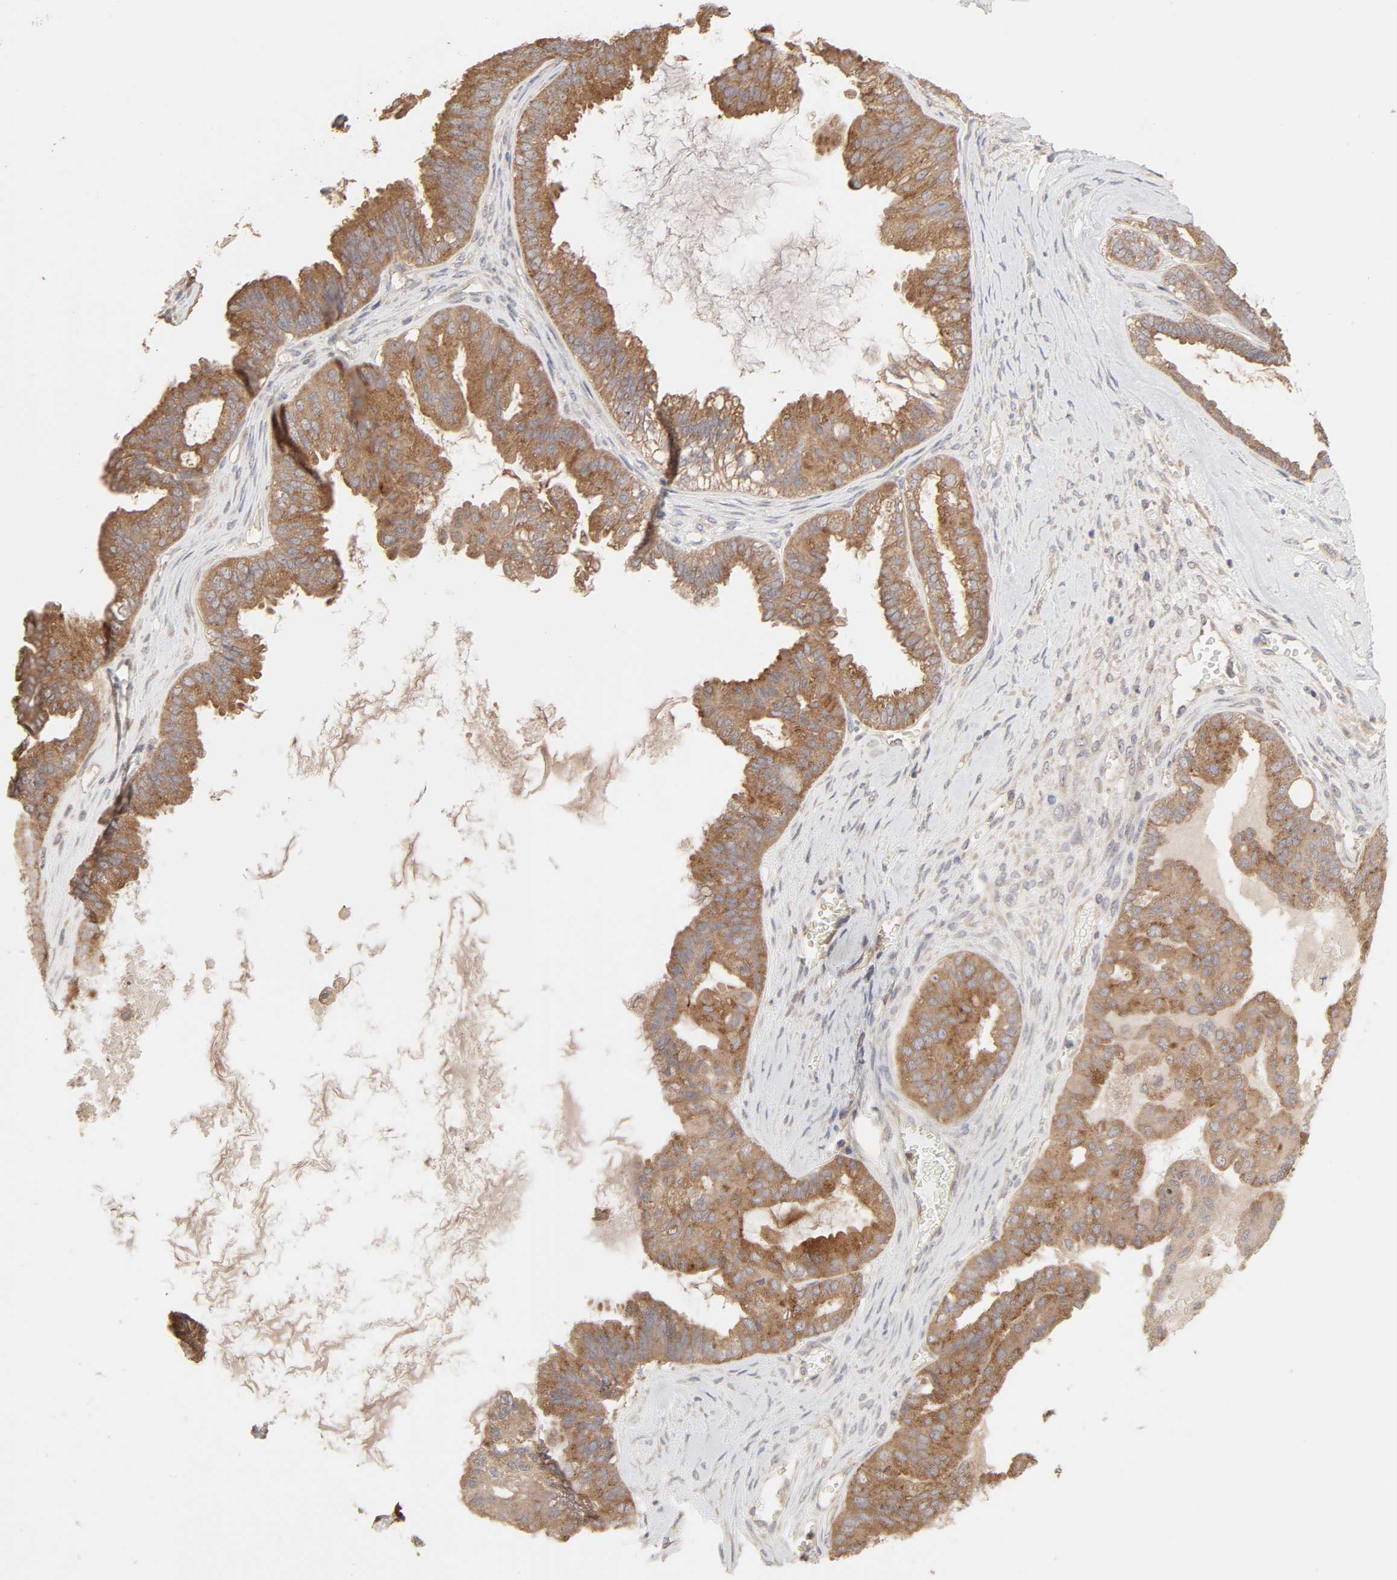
{"staining": {"intensity": "moderate", "quantity": ">75%", "location": "cytoplasmic/membranous"}, "tissue": "ovarian cancer", "cell_type": "Tumor cells", "image_type": "cancer", "snomed": [{"axis": "morphology", "description": "Carcinoma, NOS"}, {"axis": "morphology", "description": "Carcinoma, endometroid"}, {"axis": "topography", "description": "Ovary"}], "caption": "Tumor cells show medium levels of moderate cytoplasmic/membranous positivity in approximately >75% of cells in human ovarian carcinoma. The staining was performed using DAB to visualize the protein expression in brown, while the nuclei were stained in blue with hematoxylin (Magnification: 20x).", "gene": "AP1G2", "patient": {"sex": "female", "age": 50}}